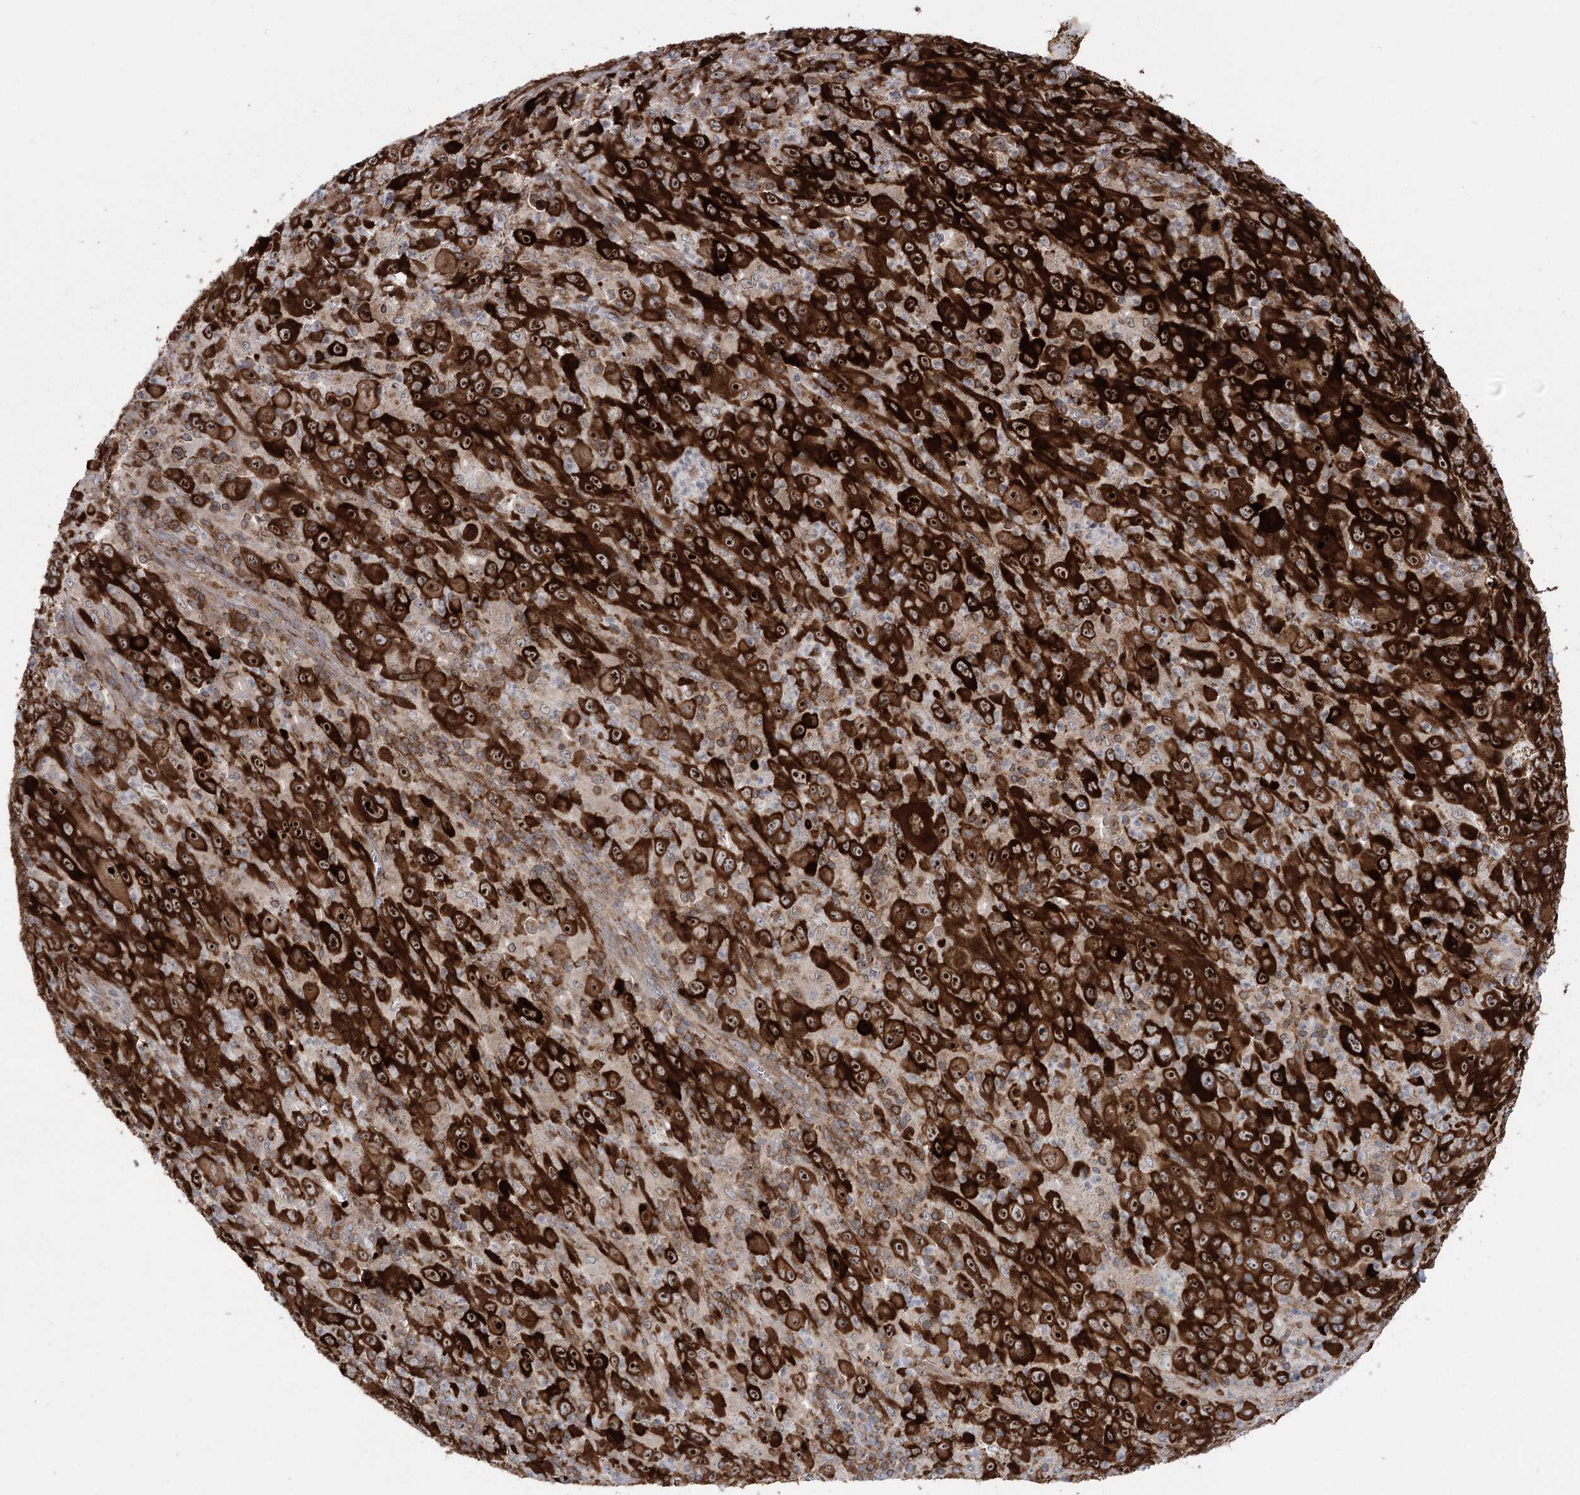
{"staining": {"intensity": "strong", "quantity": ">75%", "location": "cytoplasmic/membranous,nuclear"}, "tissue": "melanoma", "cell_type": "Tumor cells", "image_type": "cancer", "snomed": [{"axis": "morphology", "description": "Malignant melanoma, Metastatic site"}, {"axis": "topography", "description": "Skin"}], "caption": "Protein expression analysis of human melanoma reveals strong cytoplasmic/membranous and nuclear staining in about >75% of tumor cells.", "gene": "ZNF622", "patient": {"sex": "female", "age": 56}}